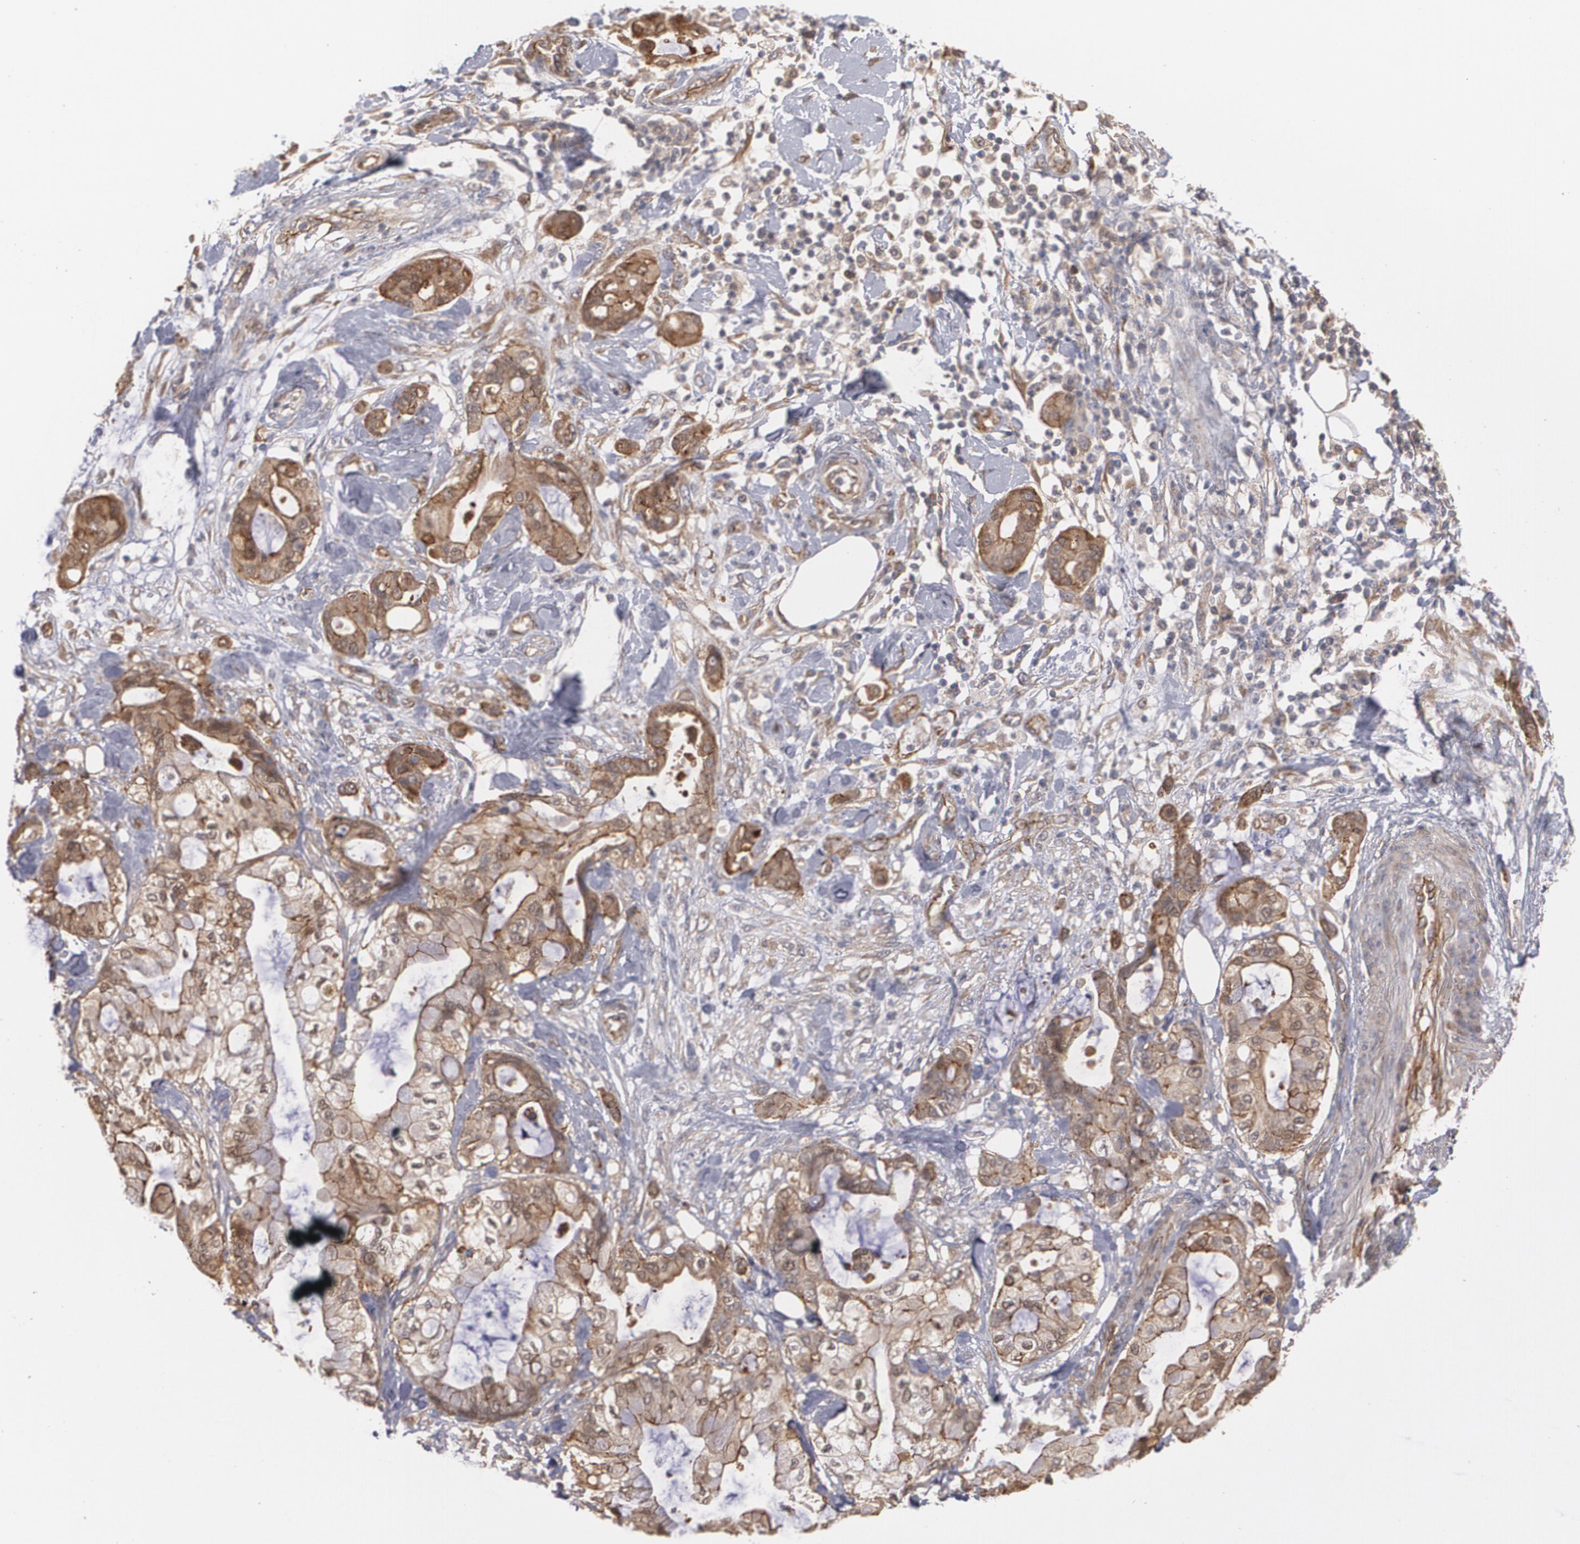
{"staining": {"intensity": "moderate", "quantity": ">75%", "location": "cytoplasmic/membranous"}, "tissue": "pancreatic cancer", "cell_type": "Tumor cells", "image_type": "cancer", "snomed": [{"axis": "morphology", "description": "Adenocarcinoma, NOS"}, {"axis": "morphology", "description": "Adenocarcinoma, metastatic, NOS"}, {"axis": "topography", "description": "Lymph node"}, {"axis": "topography", "description": "Pancreas"}, {"axis": "topography", "description": "Duodenum"}], "caption": "Metastatic adenocarcinoma (pancreatic) was stained to show a protein in brown. There is medium levels of moderate cytoplasmic/membranous staining in about >75% of tumor cells. The protein is stained brown, and the nuclei are stained in blue (DAB IHC with brightfield microscopy, high magnification).", "gene": "TJP1", "patient": {"sex": "female", "age": 64}}